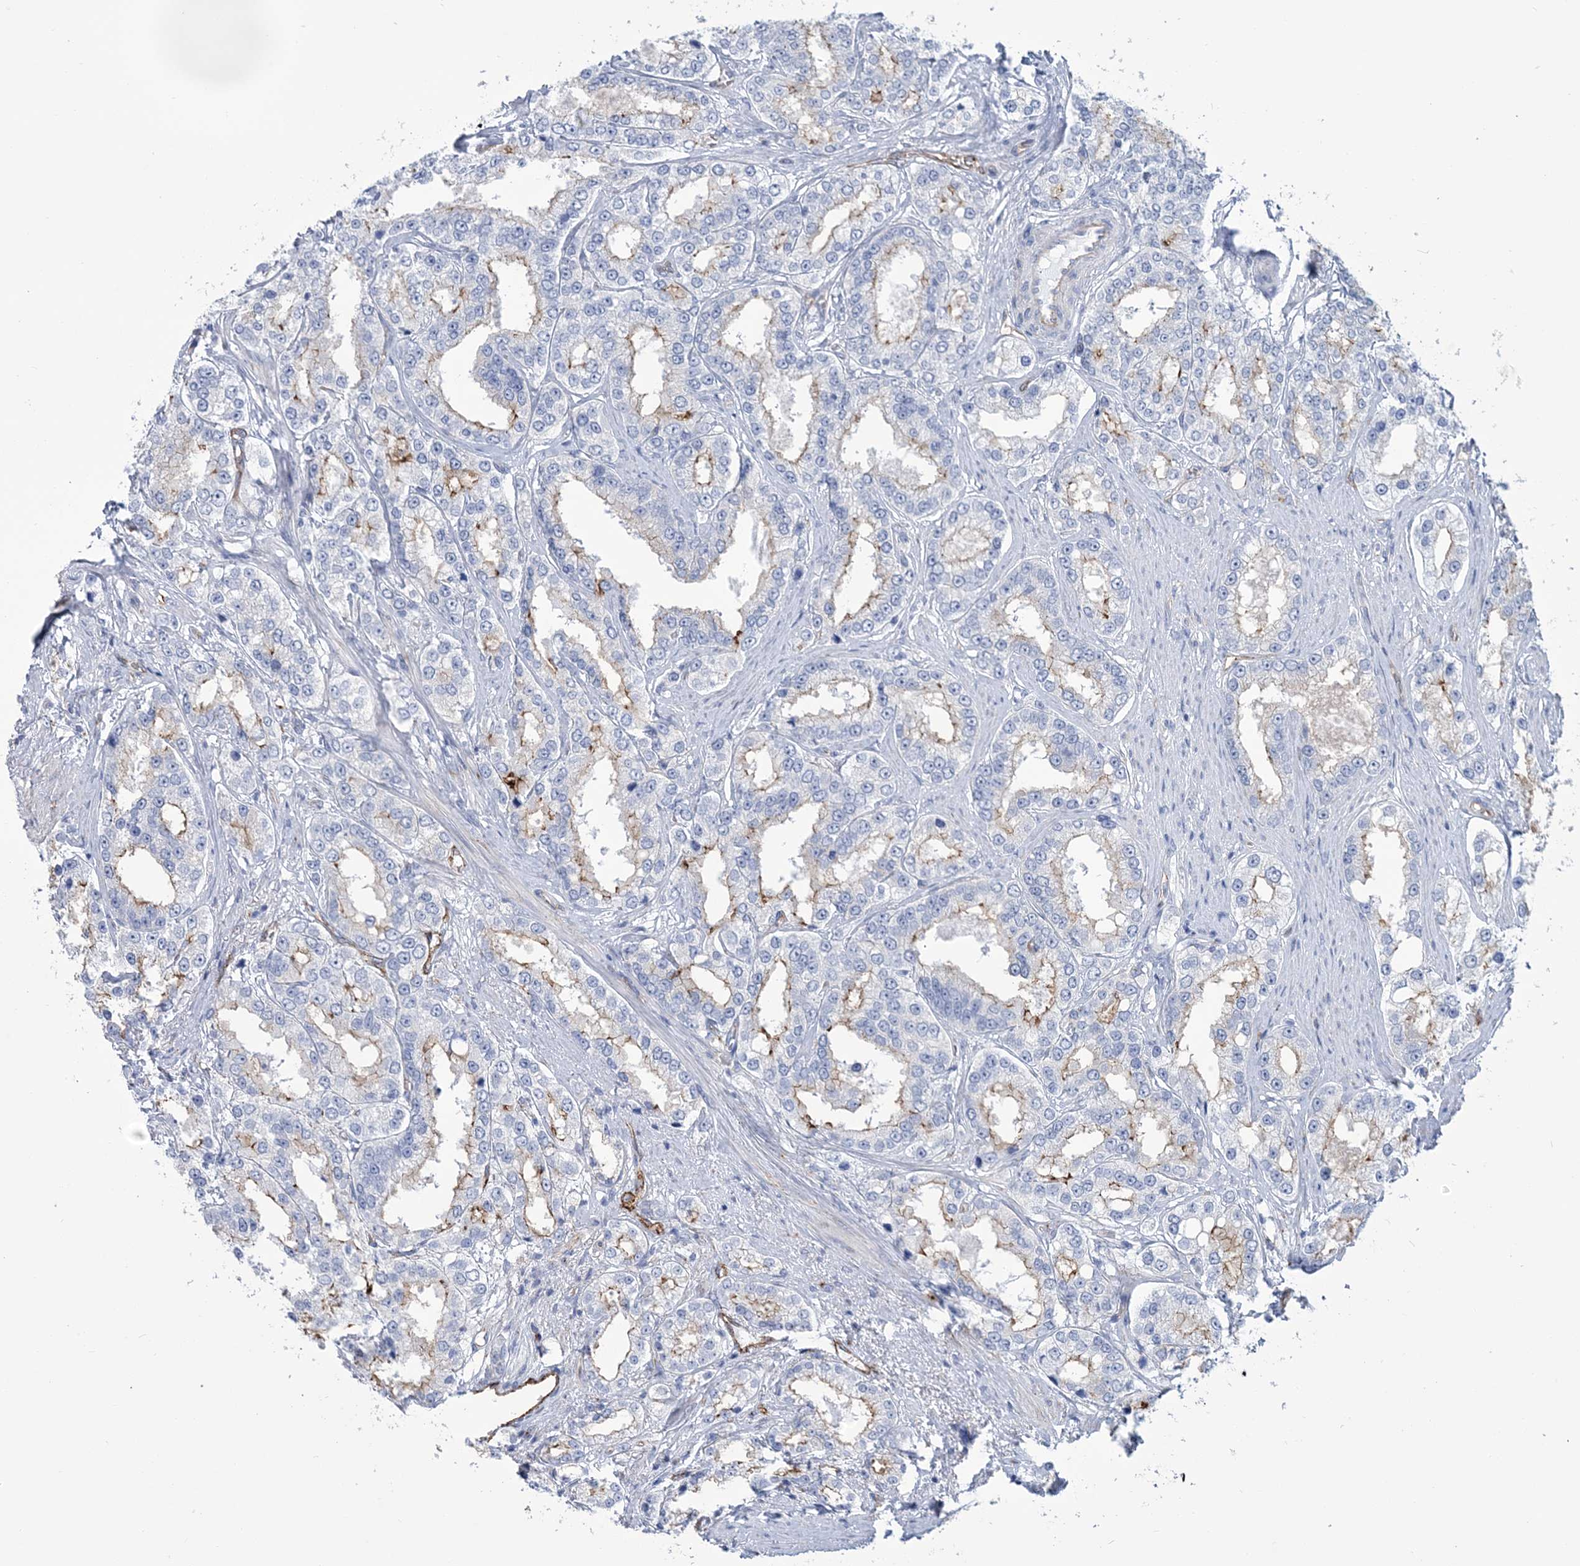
{"staining": {"intensity": "moderate", "quantity": "<25%", "location": "cytoplasmic/membranous"}, "tissue": "prostate cancer", "cell_type": "Tumor cells", "image_type": "cancer", "snomed": [{"axis": "morphology", "description": "Normal tissue, NOS"}, {"axis": "morphology", "description": "Adenocarcinoma, High grade"}, {"axis": "topography", "description": "Prostate"}], "caption": "The micrograph shows immunohistochemical staining of prostate high-grade adenocarcinoma. There is moderate cytoplasmic/membranous staining is present in about <25% of tumor cells.", "gene": "RAB11FIP5", "patient": {"sex": "male", "age": 83}}